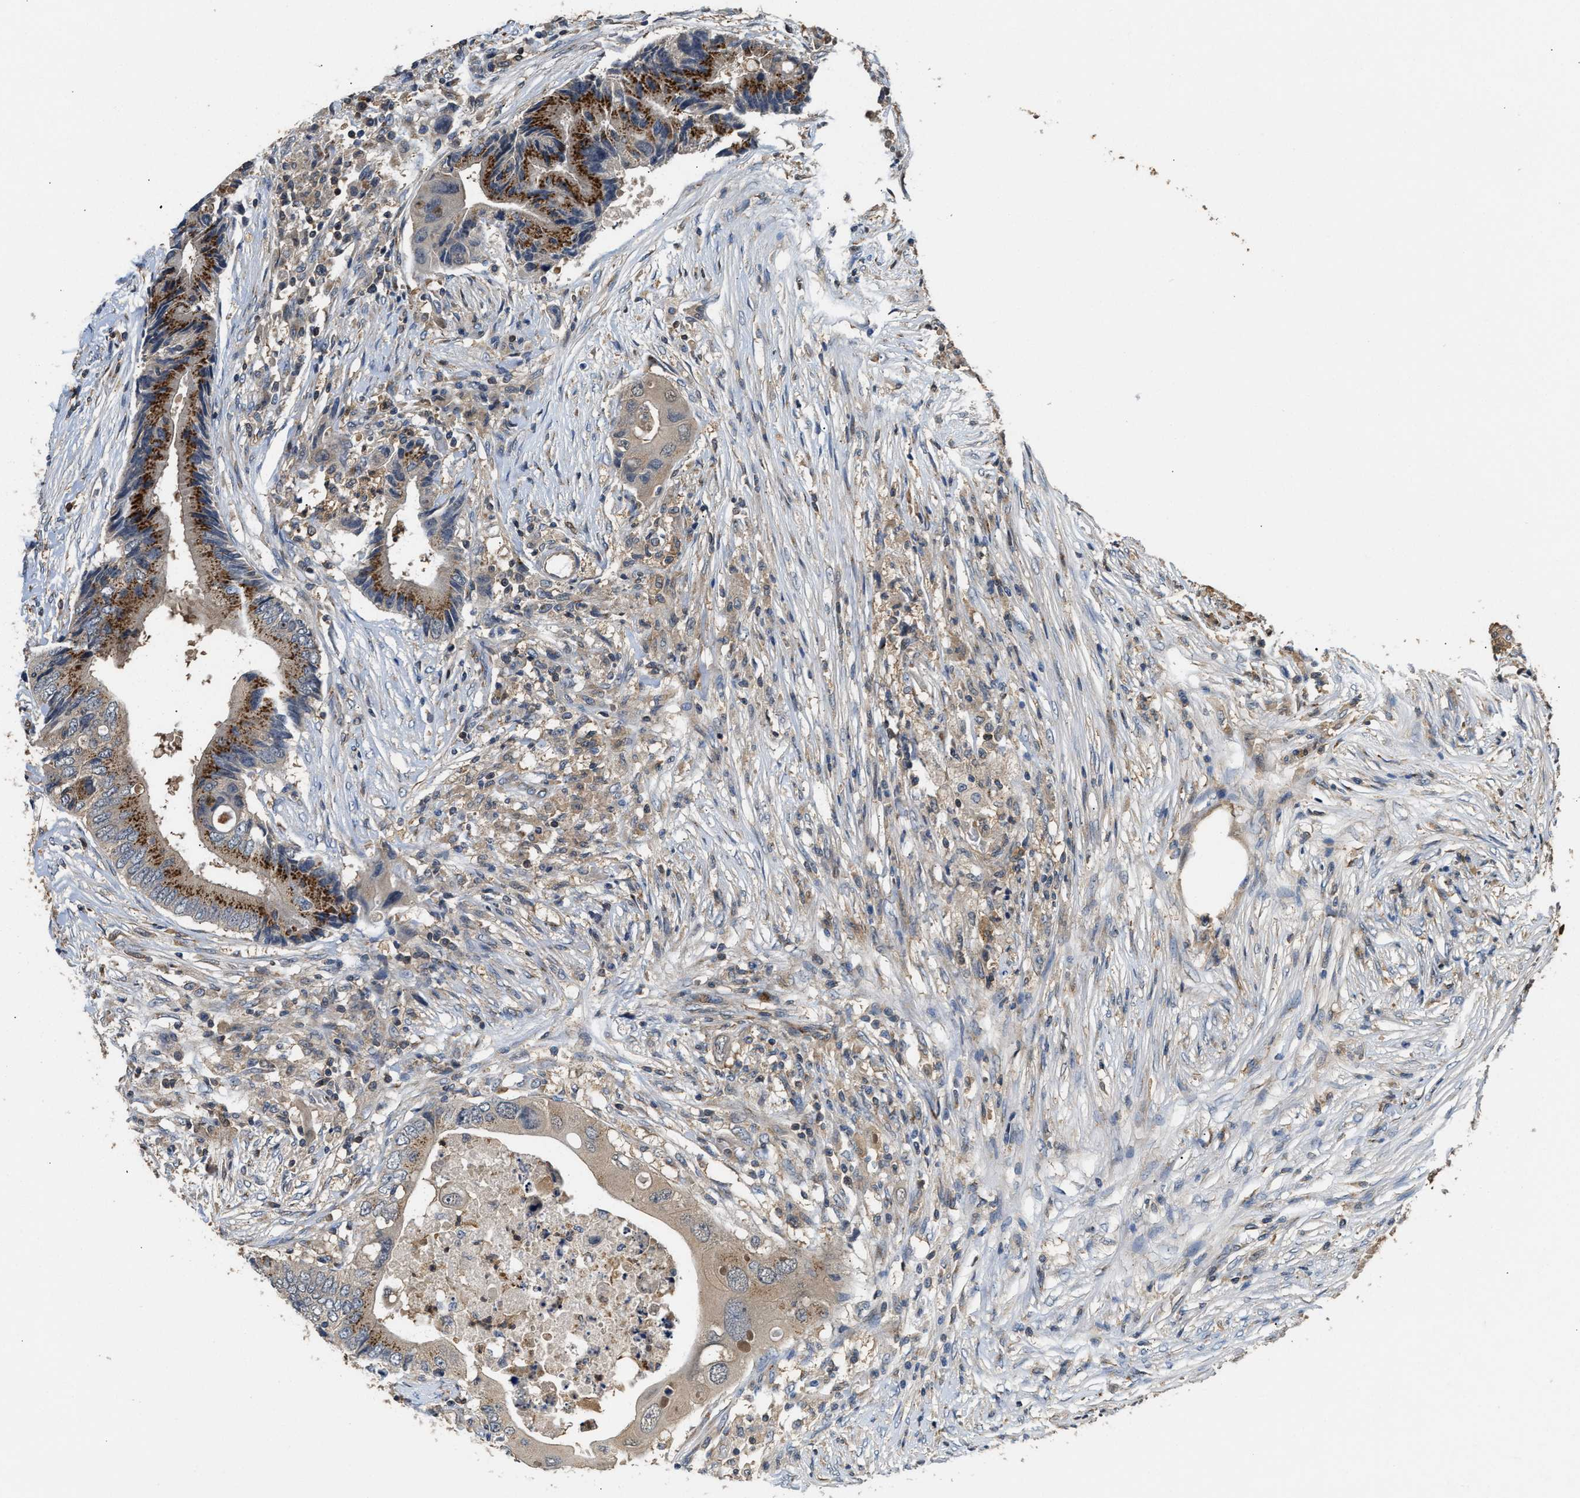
{"staining": {"intensity": "strong", "quantity": "25%-75%", "location": "cytoplasmic/membranous"}, "tissue": "colorectal cancer", "cell_type": "Tumor cells", "image_type": "cancer", "snomed": [{"axis": "morphology", "description": "Adenocarcinoma, NOS"}, {"axis": "topography", "description": "Colon"}], "caption": "An IHC micrograph of tumor tissue is shown. Protein staining in brown highlights strong cytoplasmic/membranous positivity in adenocarcinoma (colorectal) within tumor cells. Immunohistochemistry (ihc) stains the protein in brown and the nuclei are stained blue.", "gene": "CHUK", "patient": {"sex": "male", "age": 71}}